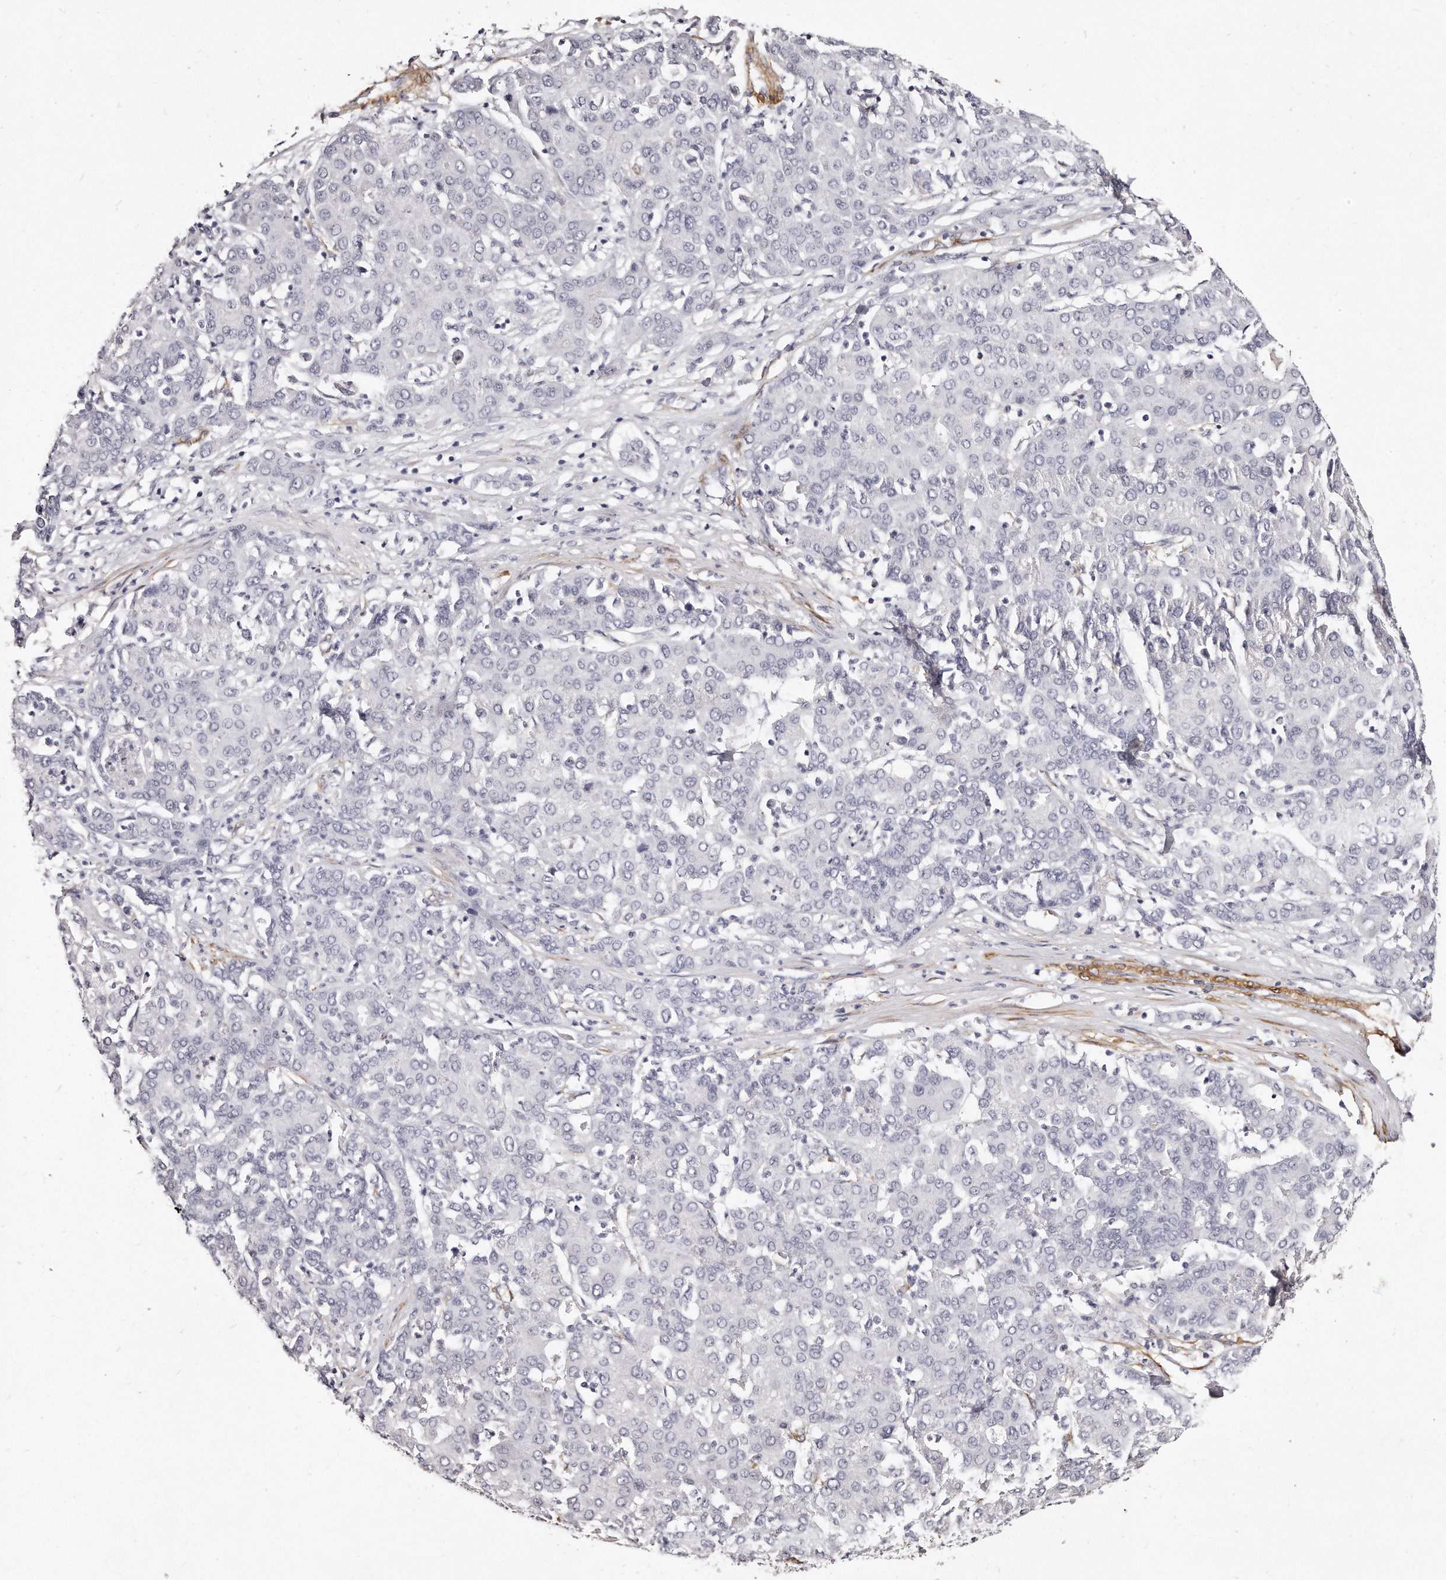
{"staining": {"intensity": "negative", "quantity": "none", "location": "none"}, "tissue": "liver cancer", "cell_type": "Tumor cells", "image_type": "cancer", "snomed": [{"axis": "morphology", "description": "Carcinoma, Hepatocellular, NOS"}, {"axis": "topography", "description": "Liver"}], "caption": "The micrograph displays no significant staining in tumor cells of hepatocellular carcinoma (liver). Brightfield microscopy of immunohistochemistry (IHC) stained with DAB (3,3'-diaminobenzidine) (brown) and hematoxylin (blue), captured at high magnification.", "gene": "LMOD1", "patient": {"sex": "male", "age": 65}}